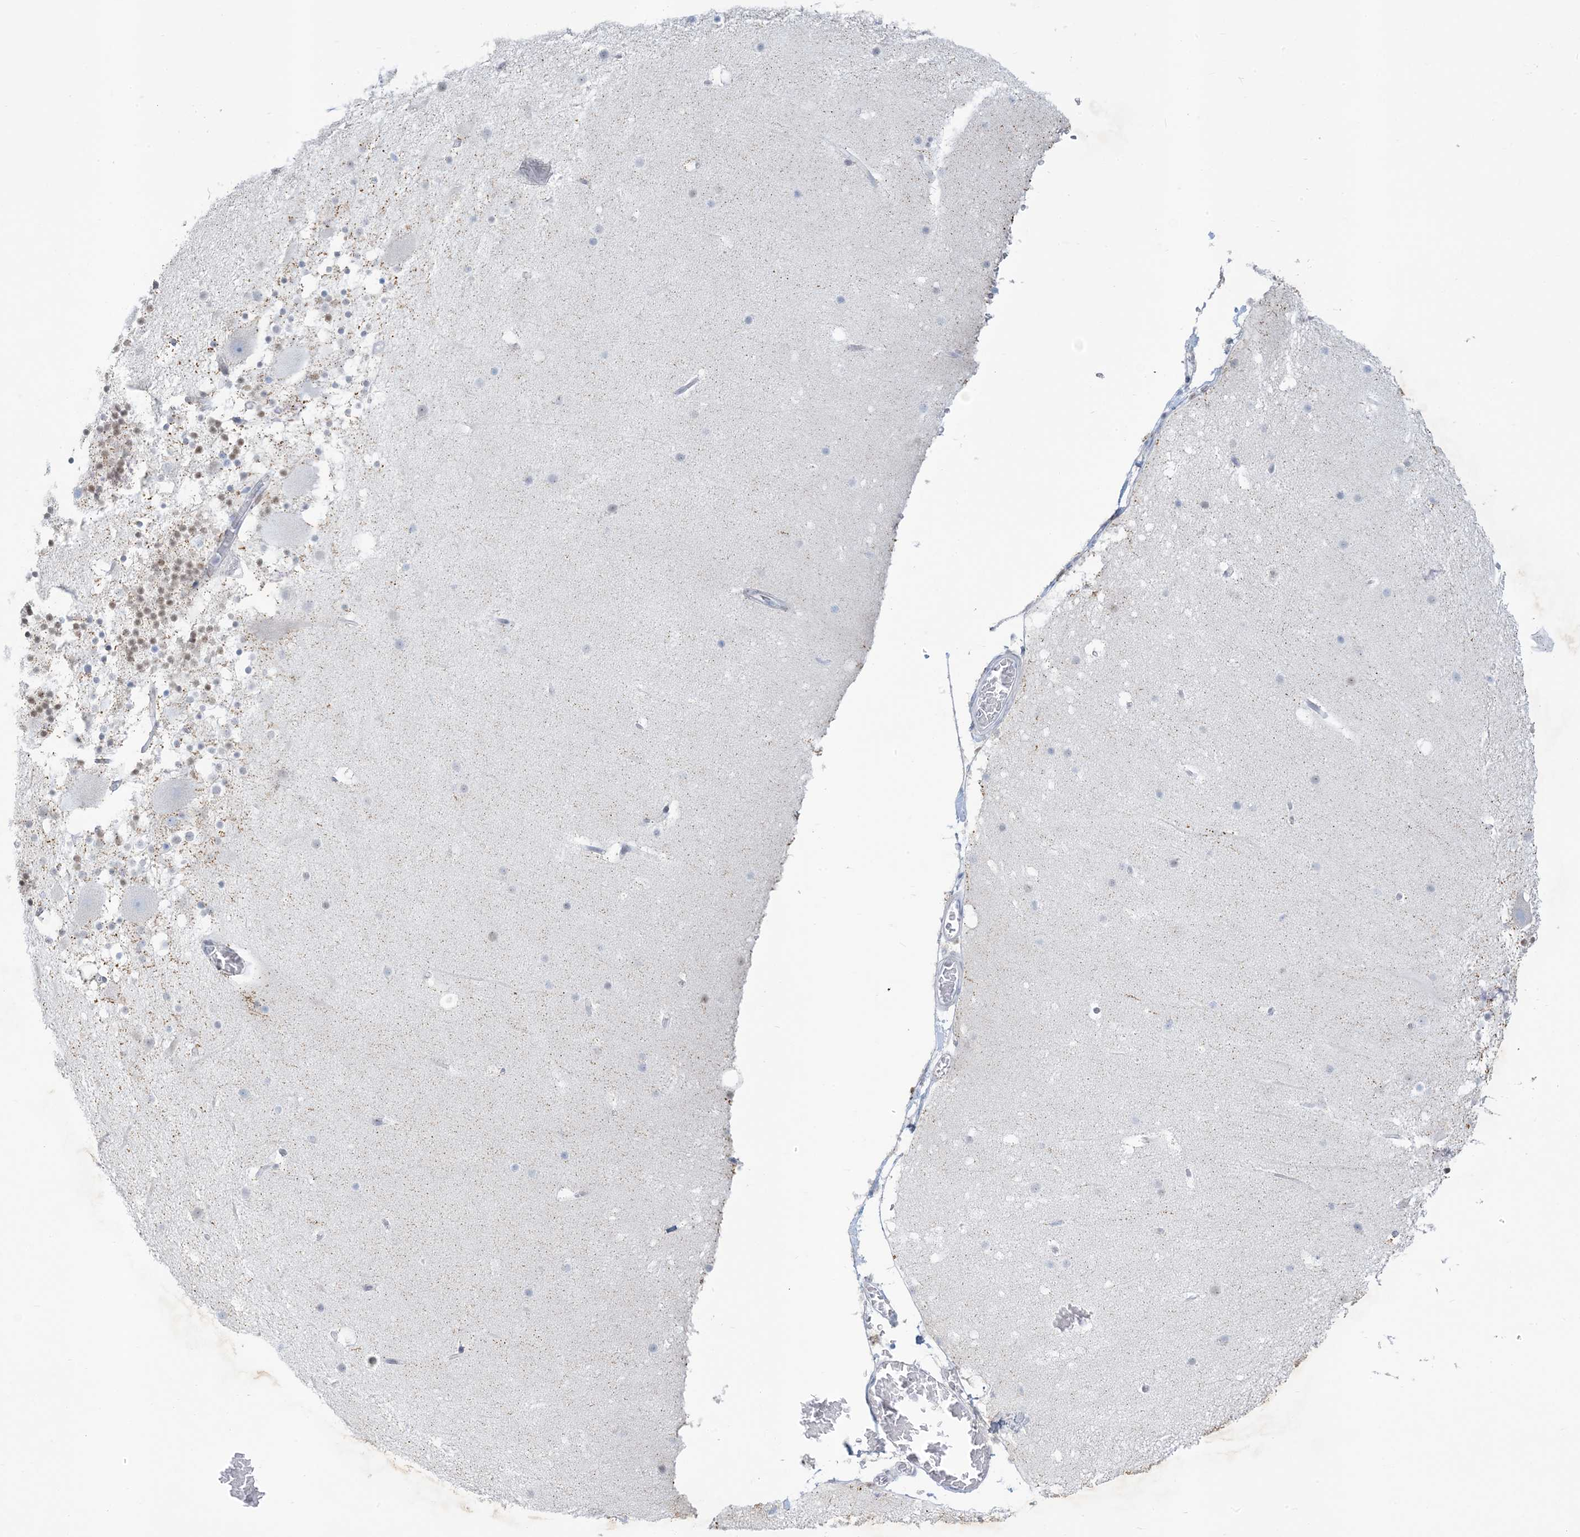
{"staining": {"intensity": "moderate", "quantity": "25%-75%", "location": "nuclear"}, "tissue": "cerebellum", "cell_type": "Cells in granular layer", "image_type": "normal", "snomed": [{"axis": "morphology", "description": "Normal tissue, NOS"}, {"axis": "topography", "description": "Cerebellum"}], "caption": "High-magnification brightfield microscopy of benign cerebellum stained with DAB (3,3'-diaminobenzidine) (brown) and counterstained with hematoxylin (blue). cells in granular layer exhibit moderate nuclear expression is appreciated in approximately25%-75% of cells. Immunohistochemistry stains the protein of interest in brown and the nuclei are stained blue.", "gene": "ZDHHC4", "patient": {"sex": "male", "age": 57}}